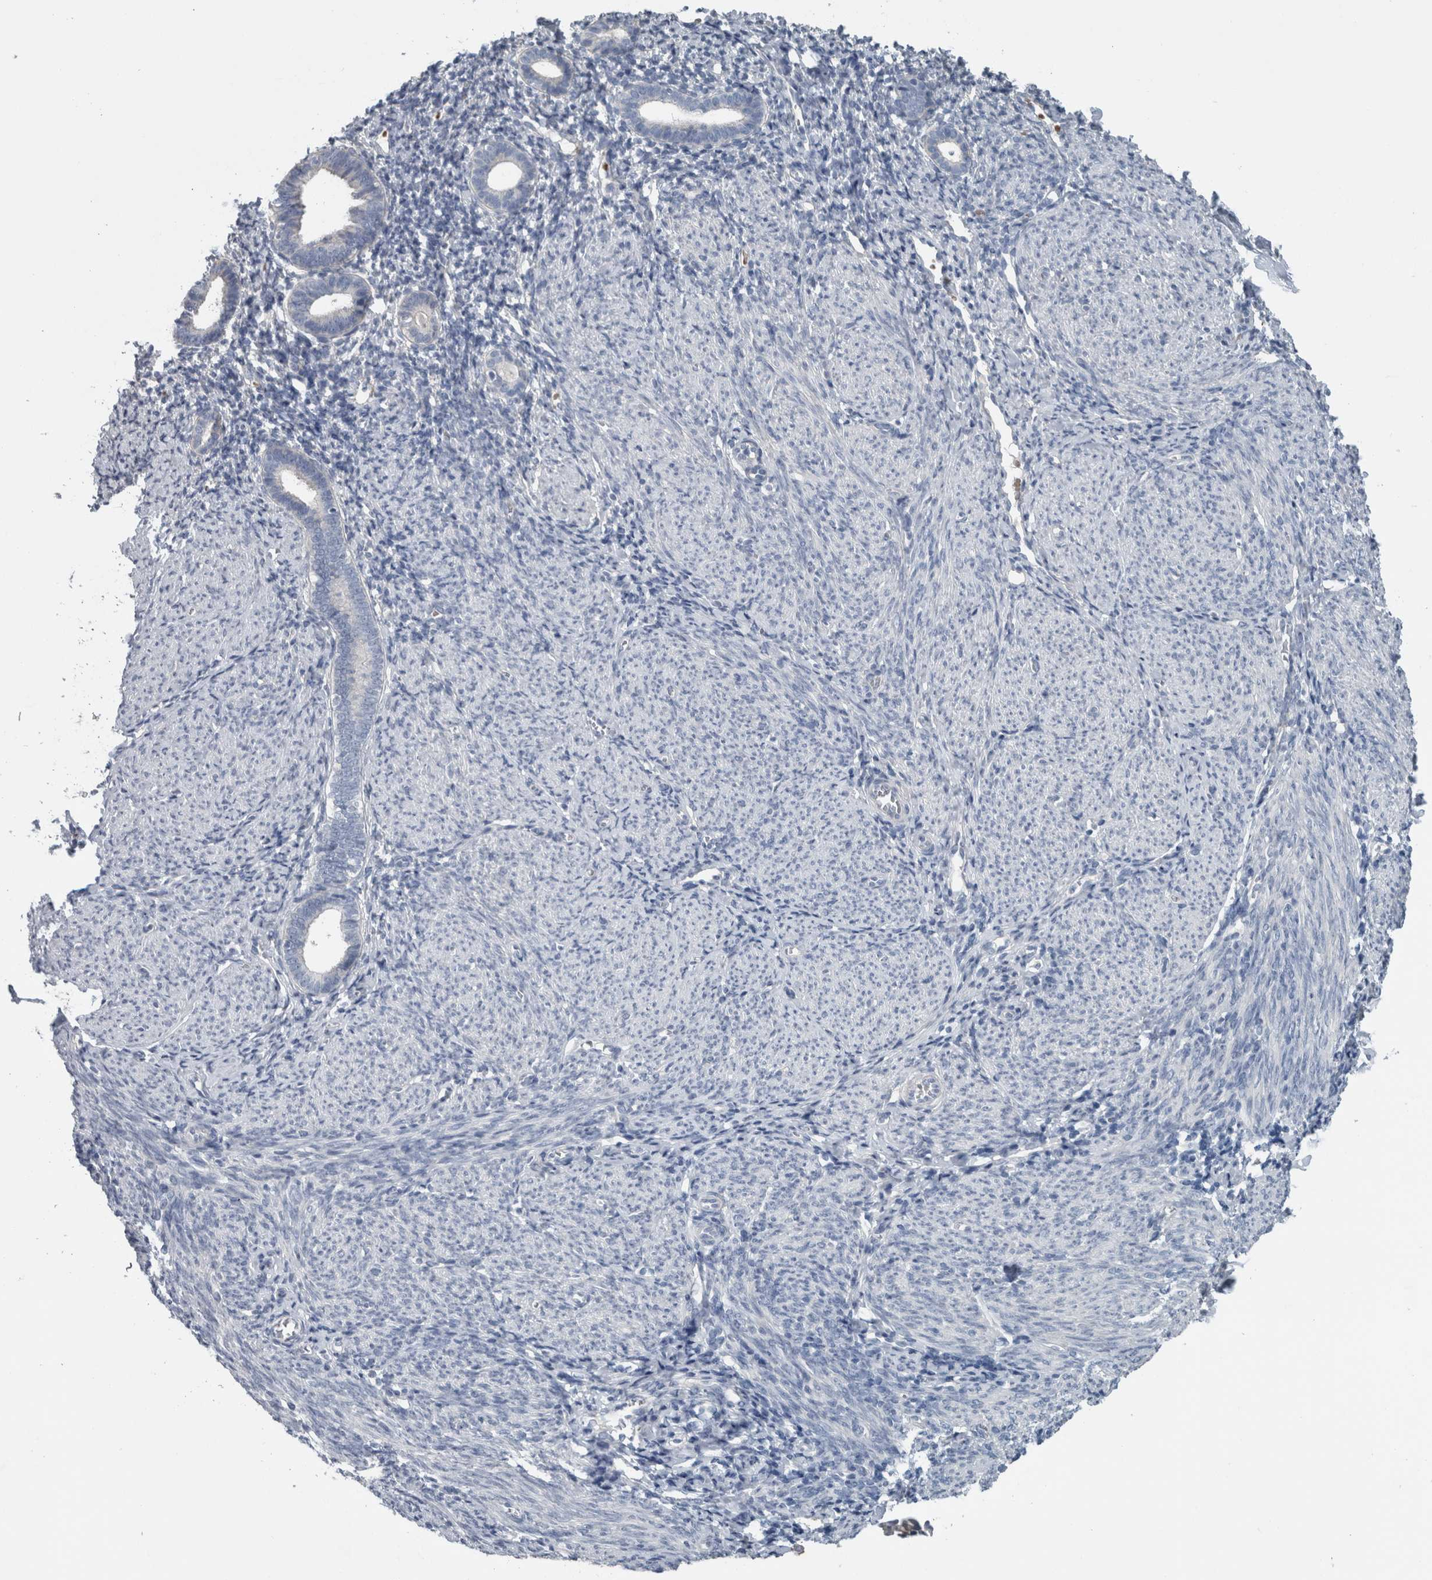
{"staining": {"intensity": "negative", "quantity": "none", "location": "none"}, "tissue": "endometrium", "cell_type": "Cells in endometrial stroma", "image_type": "normal", "snomed": [{"axis": "morphology", "description": "Normal tissue, NOS"}, {"axis": "morphology", "description": "Adenocarcinoma, NOS"}, {"axis": "topography", "description": "Endometrium"}], "caption": "IHC micrograph of normal endometrium stained for a protein (brown), which reveals no expression in cells in endometrial stroma.", "gene": "SH3GL2", "patient": {"sex": "female", "age": 57}}